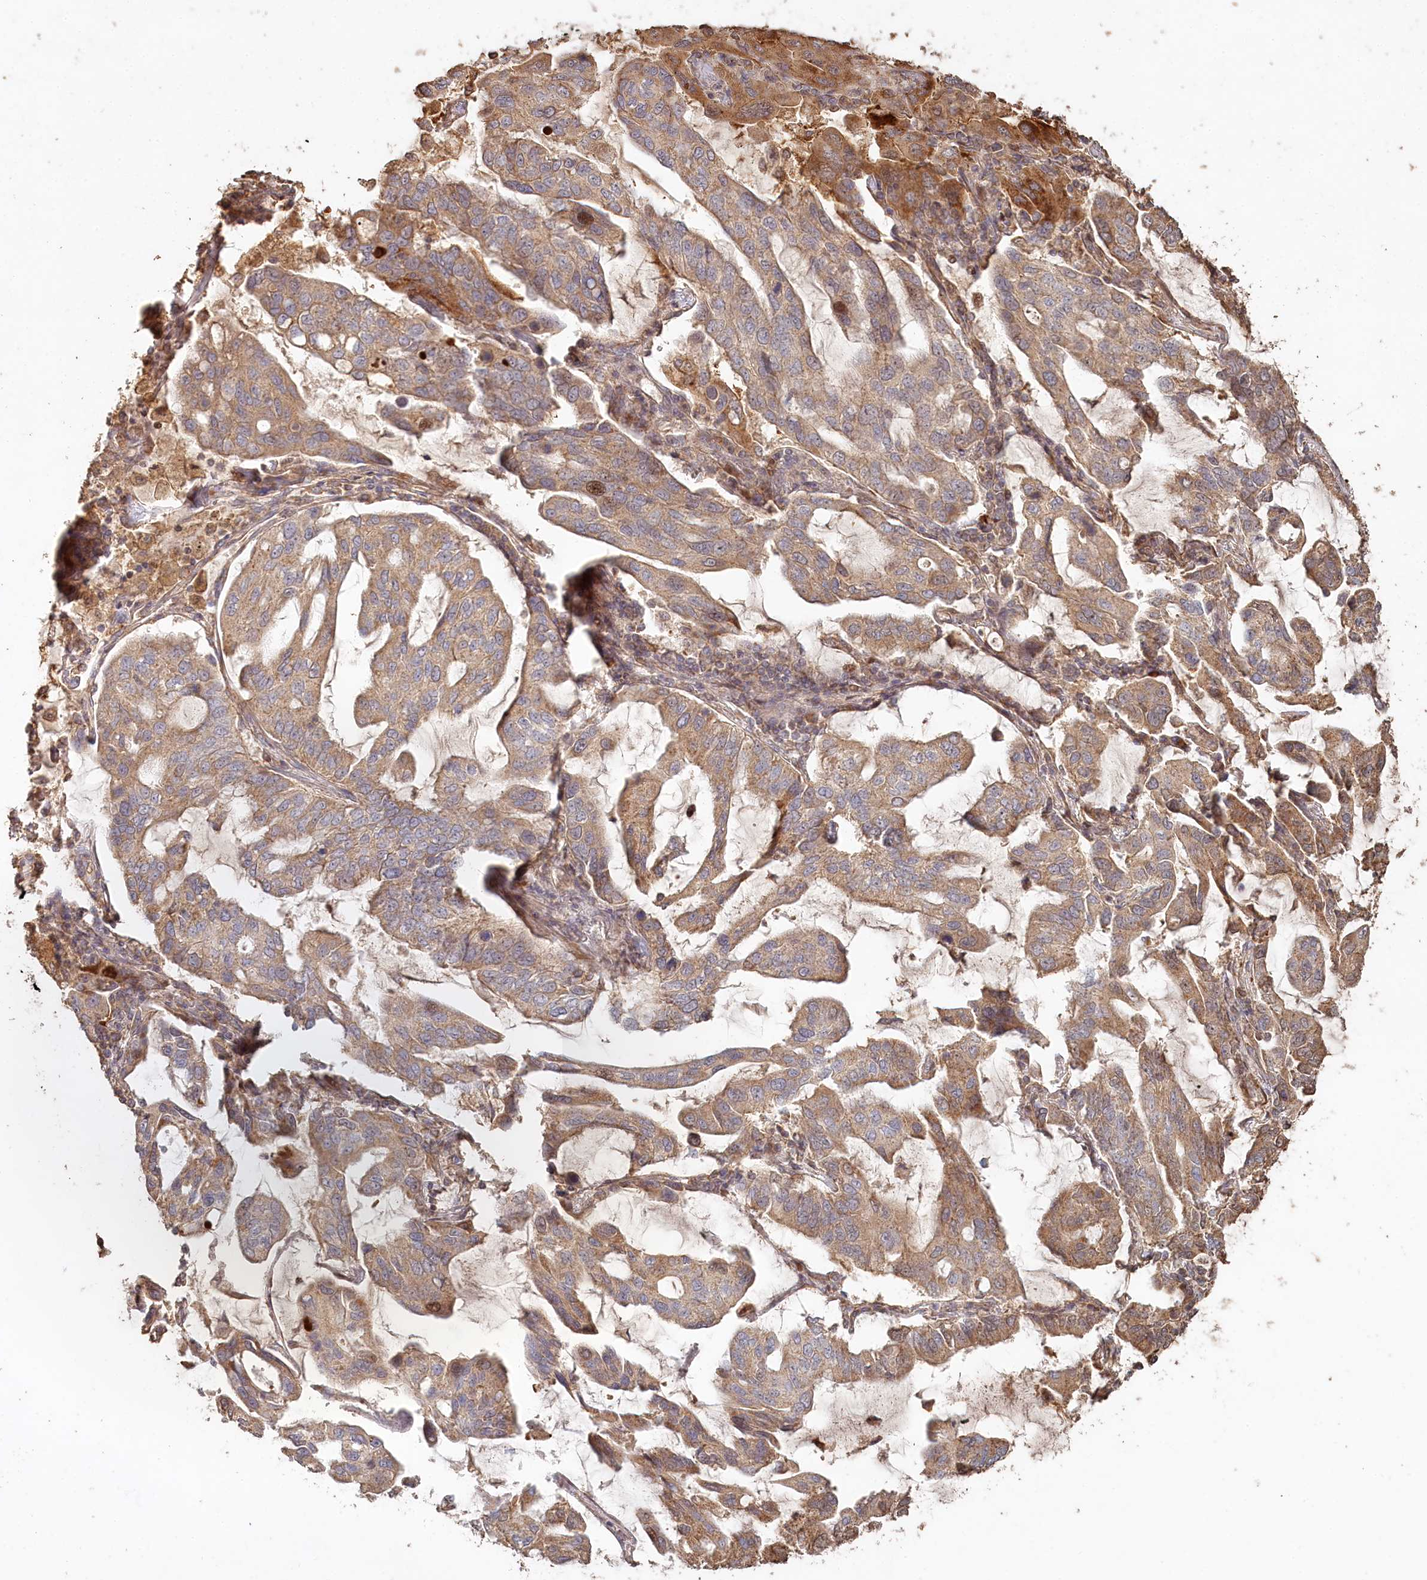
{"staining": {"intensity": "moderate", "quantity": ">75%", "location": "cytoplasmic/membranous"}, "tissue": "lung cancer", "cell_type": "Tumor cells", "image_type": "cancer", "snomed": [{"axis": "morphology", "description": "Adenocarcinoma, NOS"}, {"axis": "topography", "description": "Lung"}], "caption": "Moderate cytoplasmic/membranous expression for a protein is present in approximately >75% of tumor cells of lung adenocarcinoma using immunohistochemistry (IHC).", "gene": "HAL", "patient": {"sex": "male", "age": 64}}